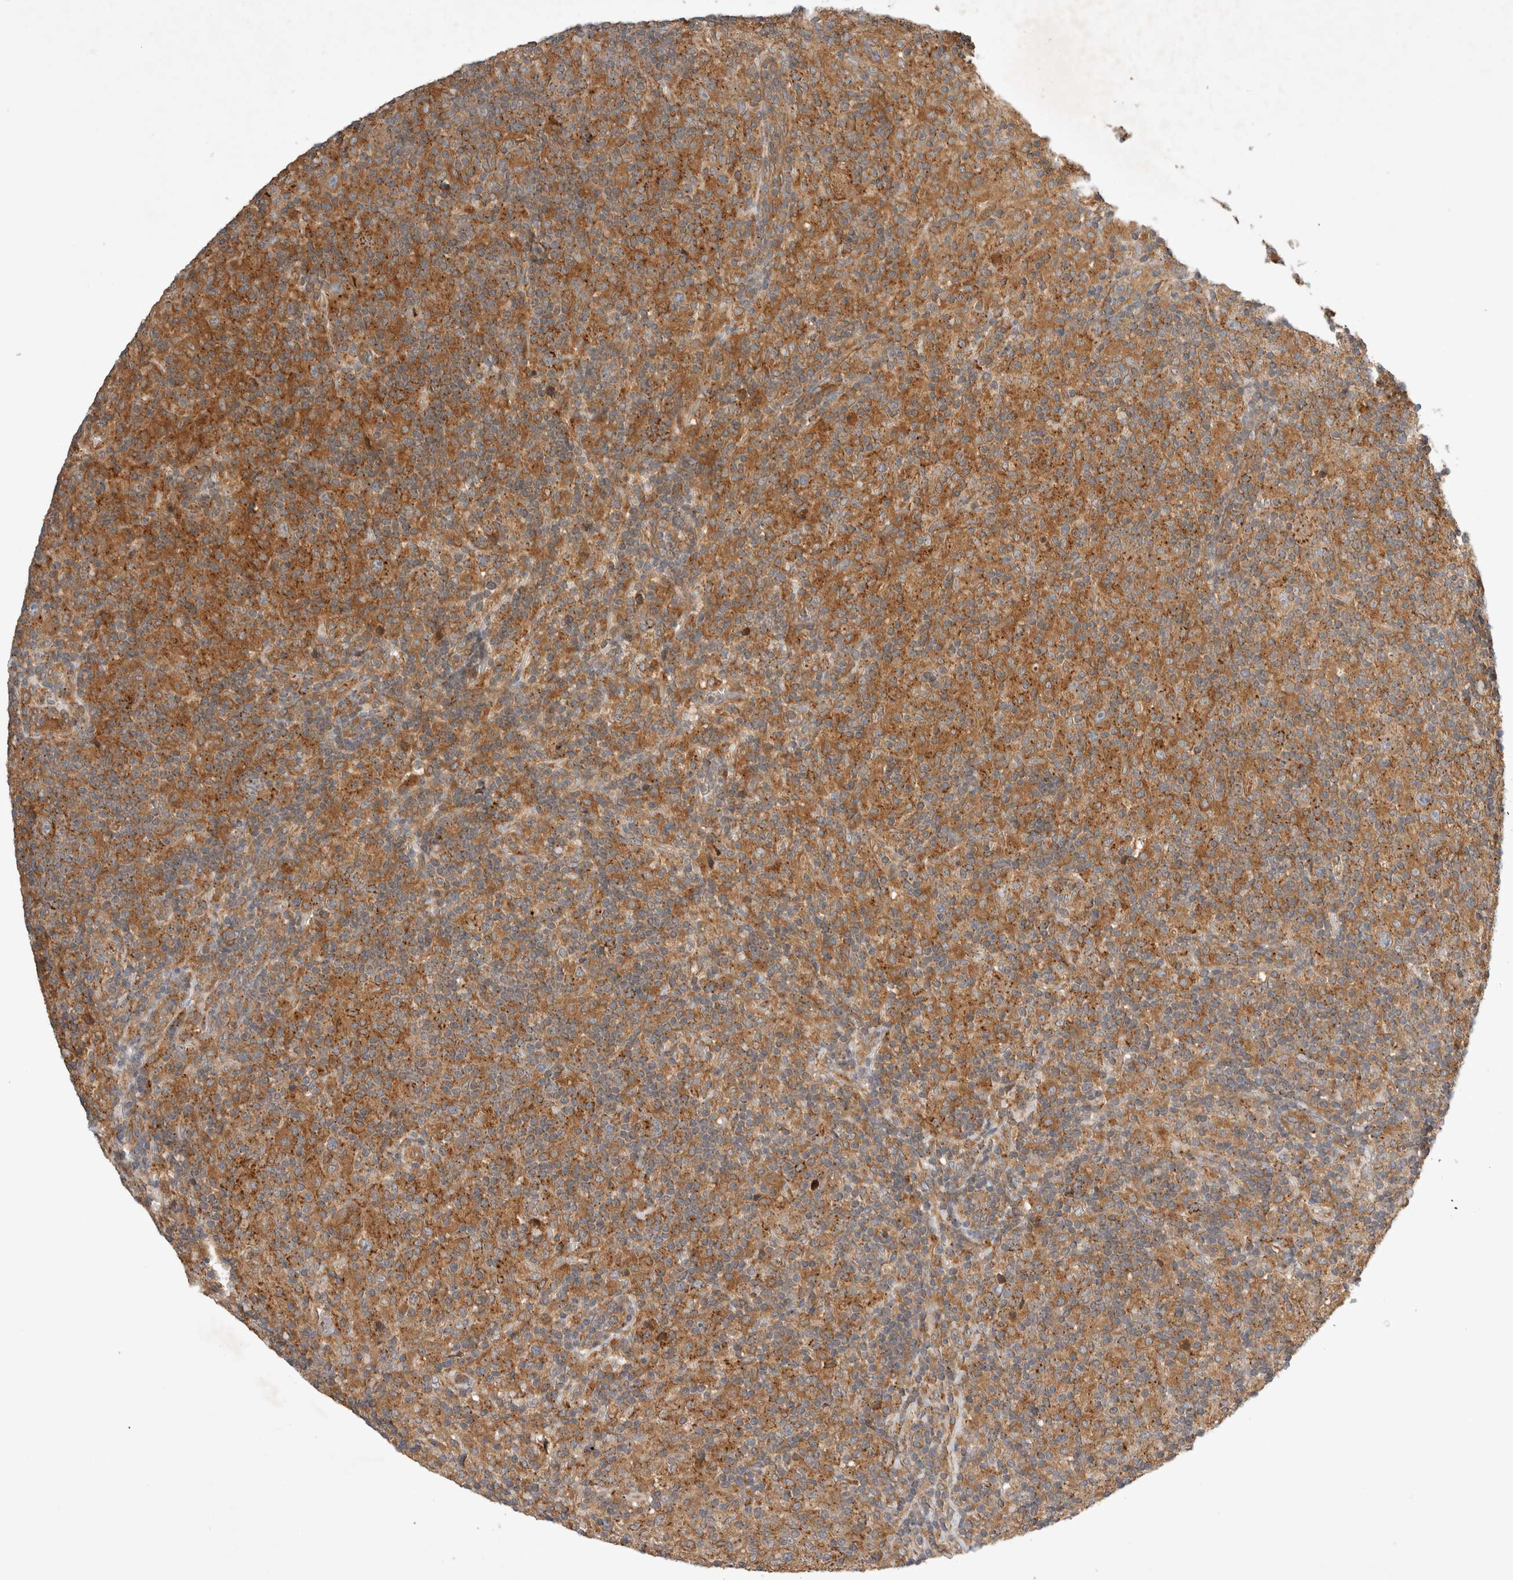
{"staining": {"intensity": "moderate", "quantity": "25%-75%", "location": "cytoplasmic/membranous"}, "tissue": "lymphoma", "cell_type": "Tumor cells", "image_type": "cancer", "snomed": [{"axis": "morphology", "description": "Hodgkin's disease, NOS"}, {"axis": "topography", "description": "Lymph node"}], "caption": "Moderate cytoplasmic/membranous positivity is identified in about 25%-75% of tumor cells in Hodgkin's disease. Using DAB (brown) and hematoxylin (blue) stains, captured at high magnification using brightfield microscopy.", "gene": "ARMC9", "patient": {"sex": "male", "age": 70}}